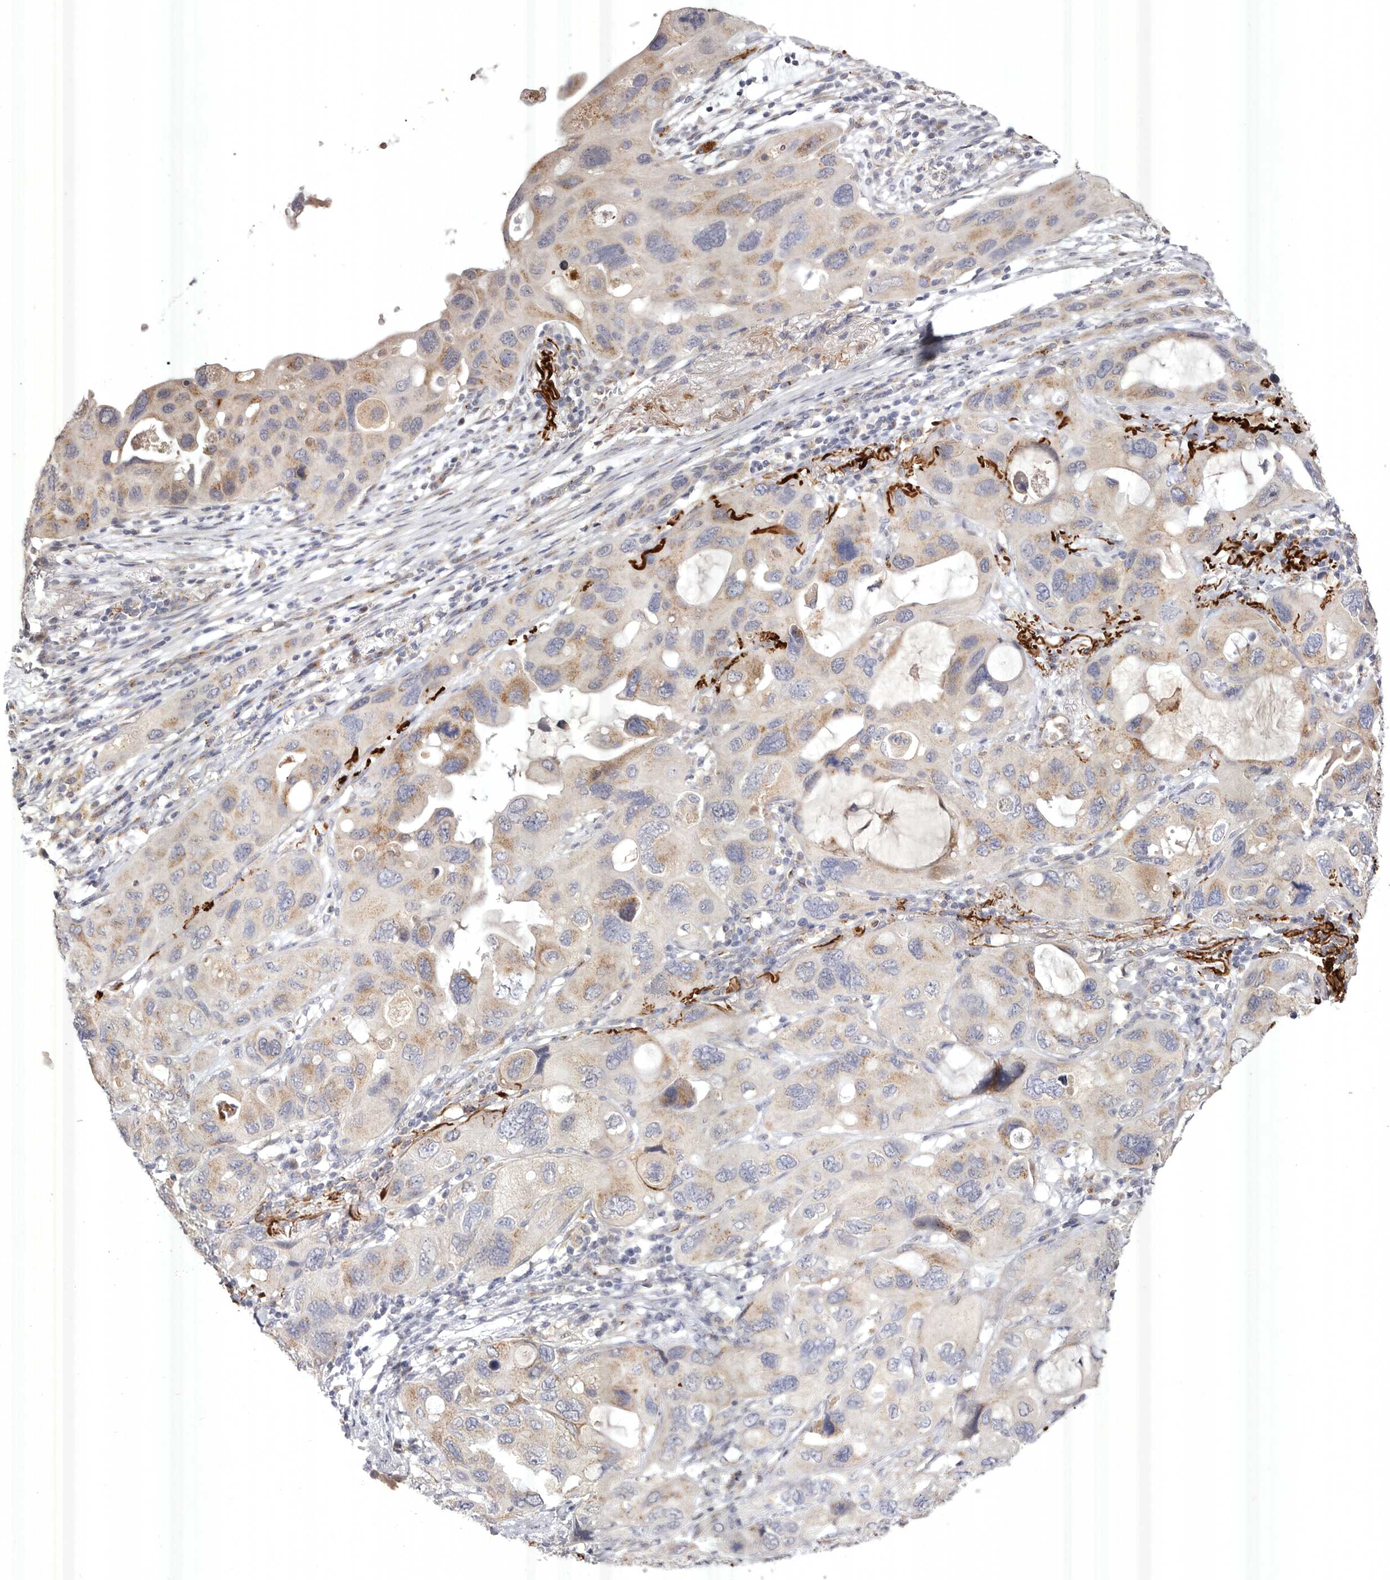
{"staining": {"intensity": "weak", "quantity": "25%-75%", "location": "cytoplasmic/membranous"}, "tissue": "lung cancer", "cell_type": "Tumor cells", "image_type": "cancer", "snomed": [{"axis": "morphology", "description": "Squamous cell carcinoma, NOS"}, {"axis": "topography", "description": "Lung"}], "caption": "An image showing weak cytoplasmic/membranous expression in approximately 25%-75% of tumor cells in lung cancer (squamous cell carcinoma), as visualized by brown immunohistochemical staining.", "gene": "USP24", "patient": {"sex": "female", "age": 73}}